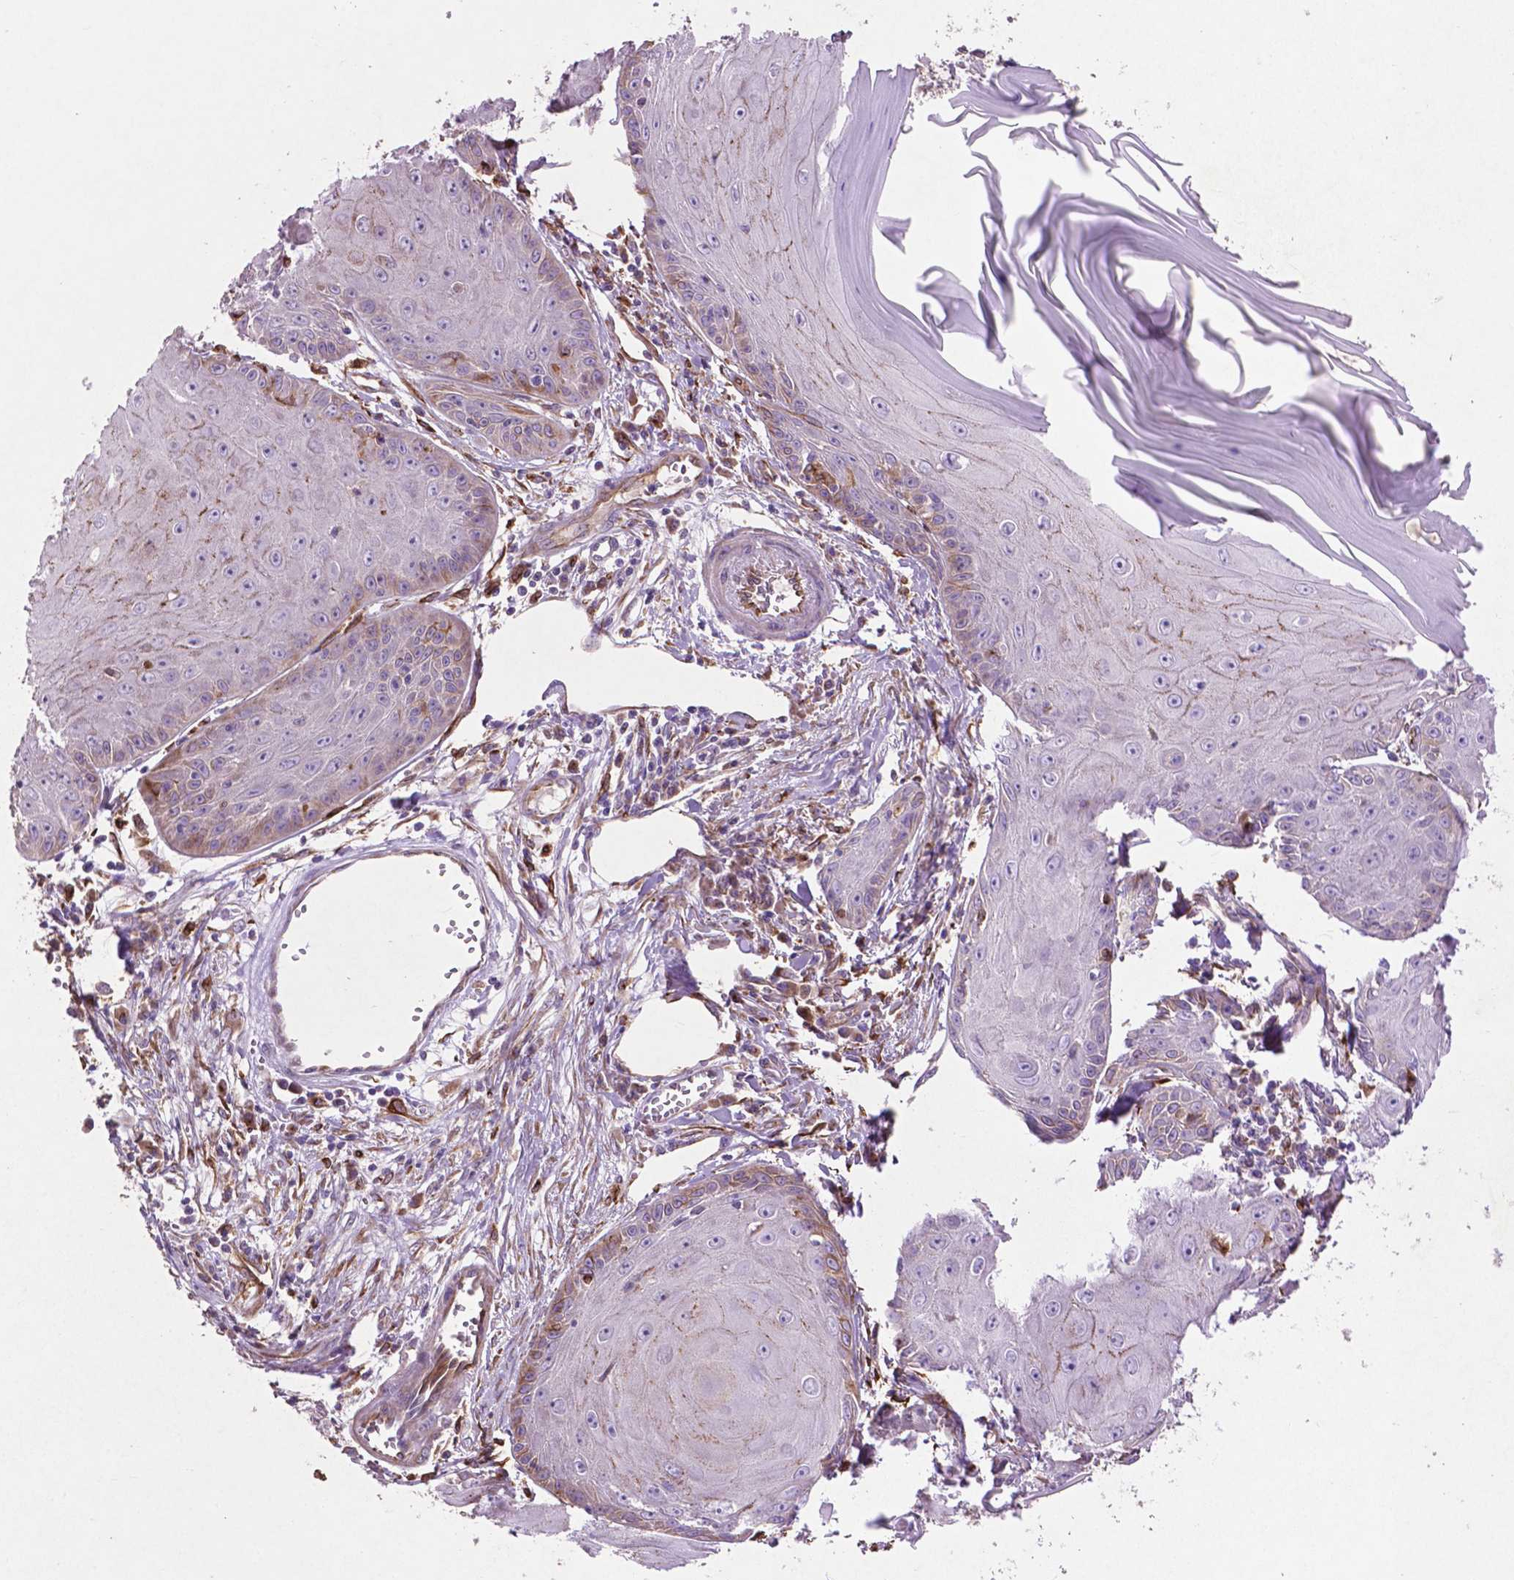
{"staining": {"intensity": "moderate", "quantity": "<25%", "location": "cytoplasmic/membranous,nuclear"}, "tissue": "skin cancer", "cell_type": "Tumor cells", "image_type": "cancer", "snomed": [{"axis": "morphology", "description": "Squamous cell carcinoma, NOS"}, {"axis": "topography", "description": "Skin"}, {"axis": "topography", "description": "Vulva"}], "caption": "The immunohistochemical stain labels moderate cytoplasmic/membranous and nuclear staining in tumor cells of skin squamous cell carcinoma tissue.", "gene": "MBTPS1", "patient": {"sex": "female", "age": 85}}